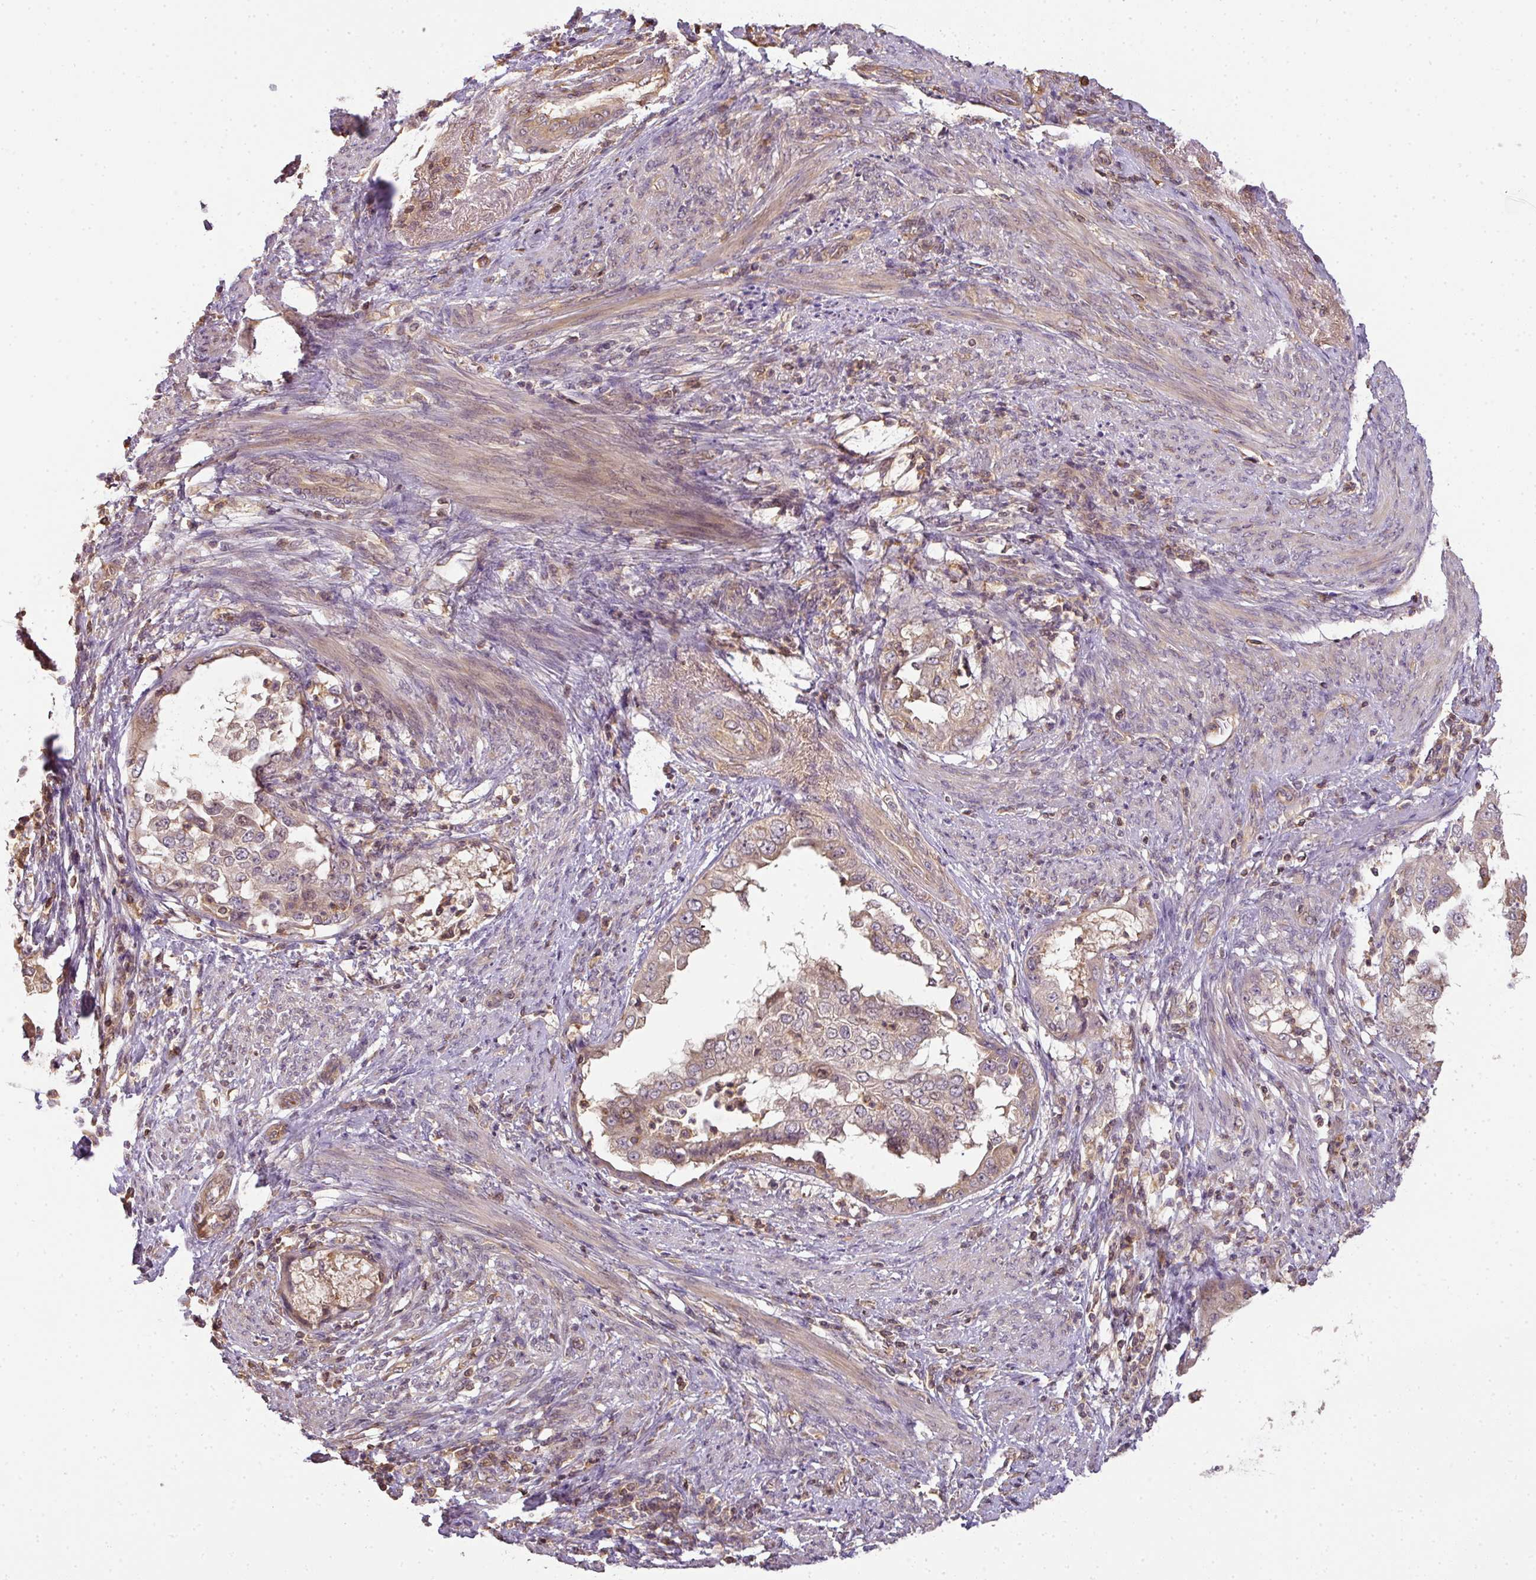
{"staining": {"intensity": "weak", "quantity": ">75%", "location": "cytoplasmic/membranous"}, "tissue": "endometrial cancer", "cell_type": "Tumor cells", "image_type": "cancer", "snomed": [{"axis": "morphology", "description": "Adenocarcinoma, NOS"}, {"axis": "topography", "description": "Endometrium"}], "caption": "Immunohistochemistry staining of adenocarcinoma (endometrial), which shows low levels of weak cytoplasmic/membranous positivity in about >75% of tumor cells indicating weak cytoplasmic/membranous protein expression. The staining was performed using DAB (brown) for protein detection and nuclei were counterstained in hematoxylin (blue).", "gene": "TCL1B", "patient": {"sex": "female", "age": 85}}